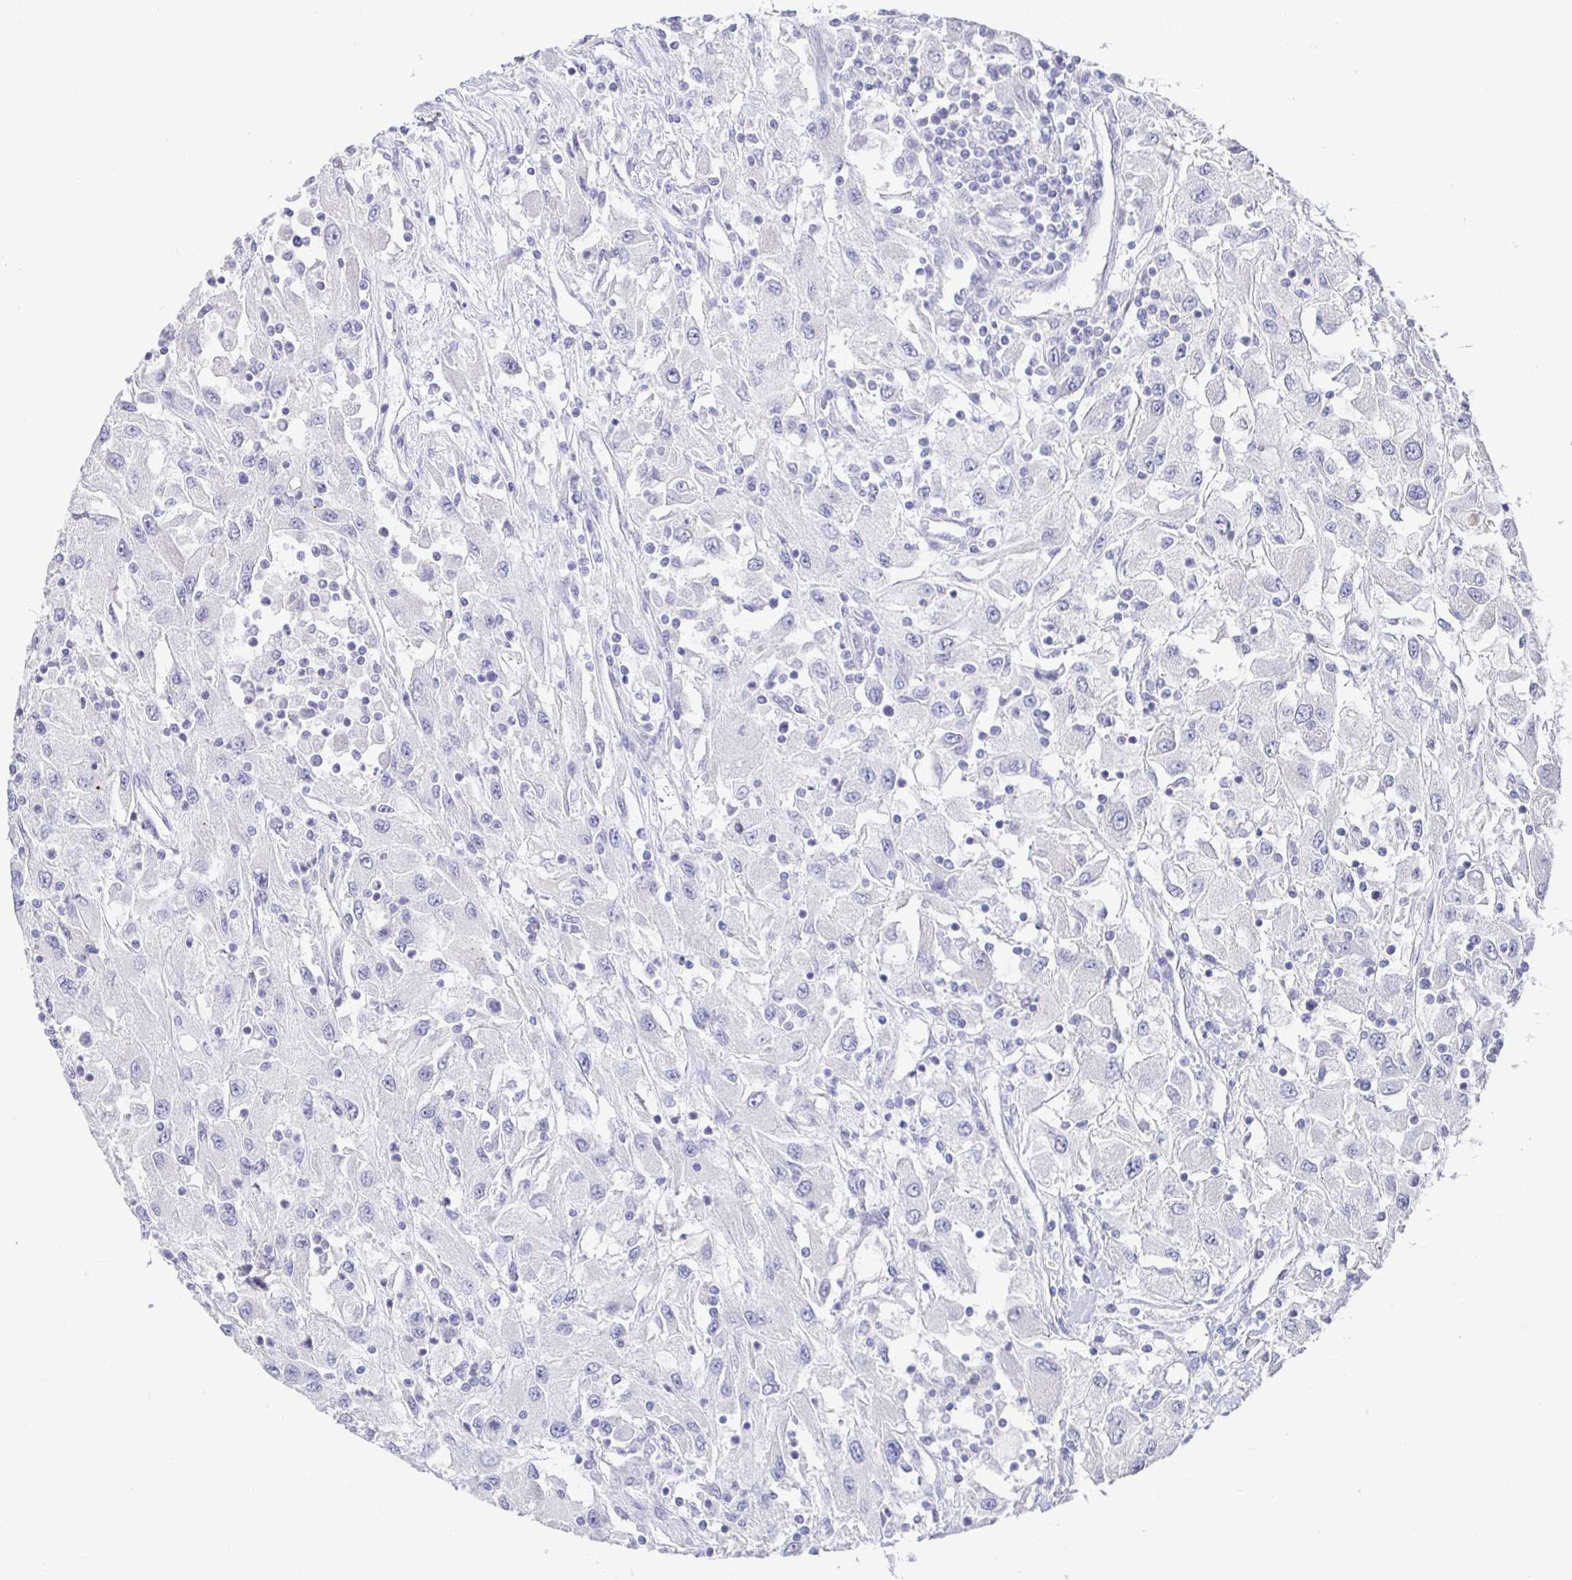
{"staining": {"intensity": "negative", "quantity": "none", "location": "none"}, "tissue": "renal cancer", "cell_type": "Tumor cells", "image_type": "cancer", "snomed": [{"axis": "morphology", "description": "Adenocarcinoma, NOS"}, {"axis": "topography", "description": "Kidney"}], "caption": "Renal cancer (adenocarcinoma) was stained to show a protein in brown. There is no significant positivity in tumor cells. (Brightfield microscopy of DAB IHC at high magnification).", "gene": "CIT", "patient": {"sex": "female", "age": 67}}